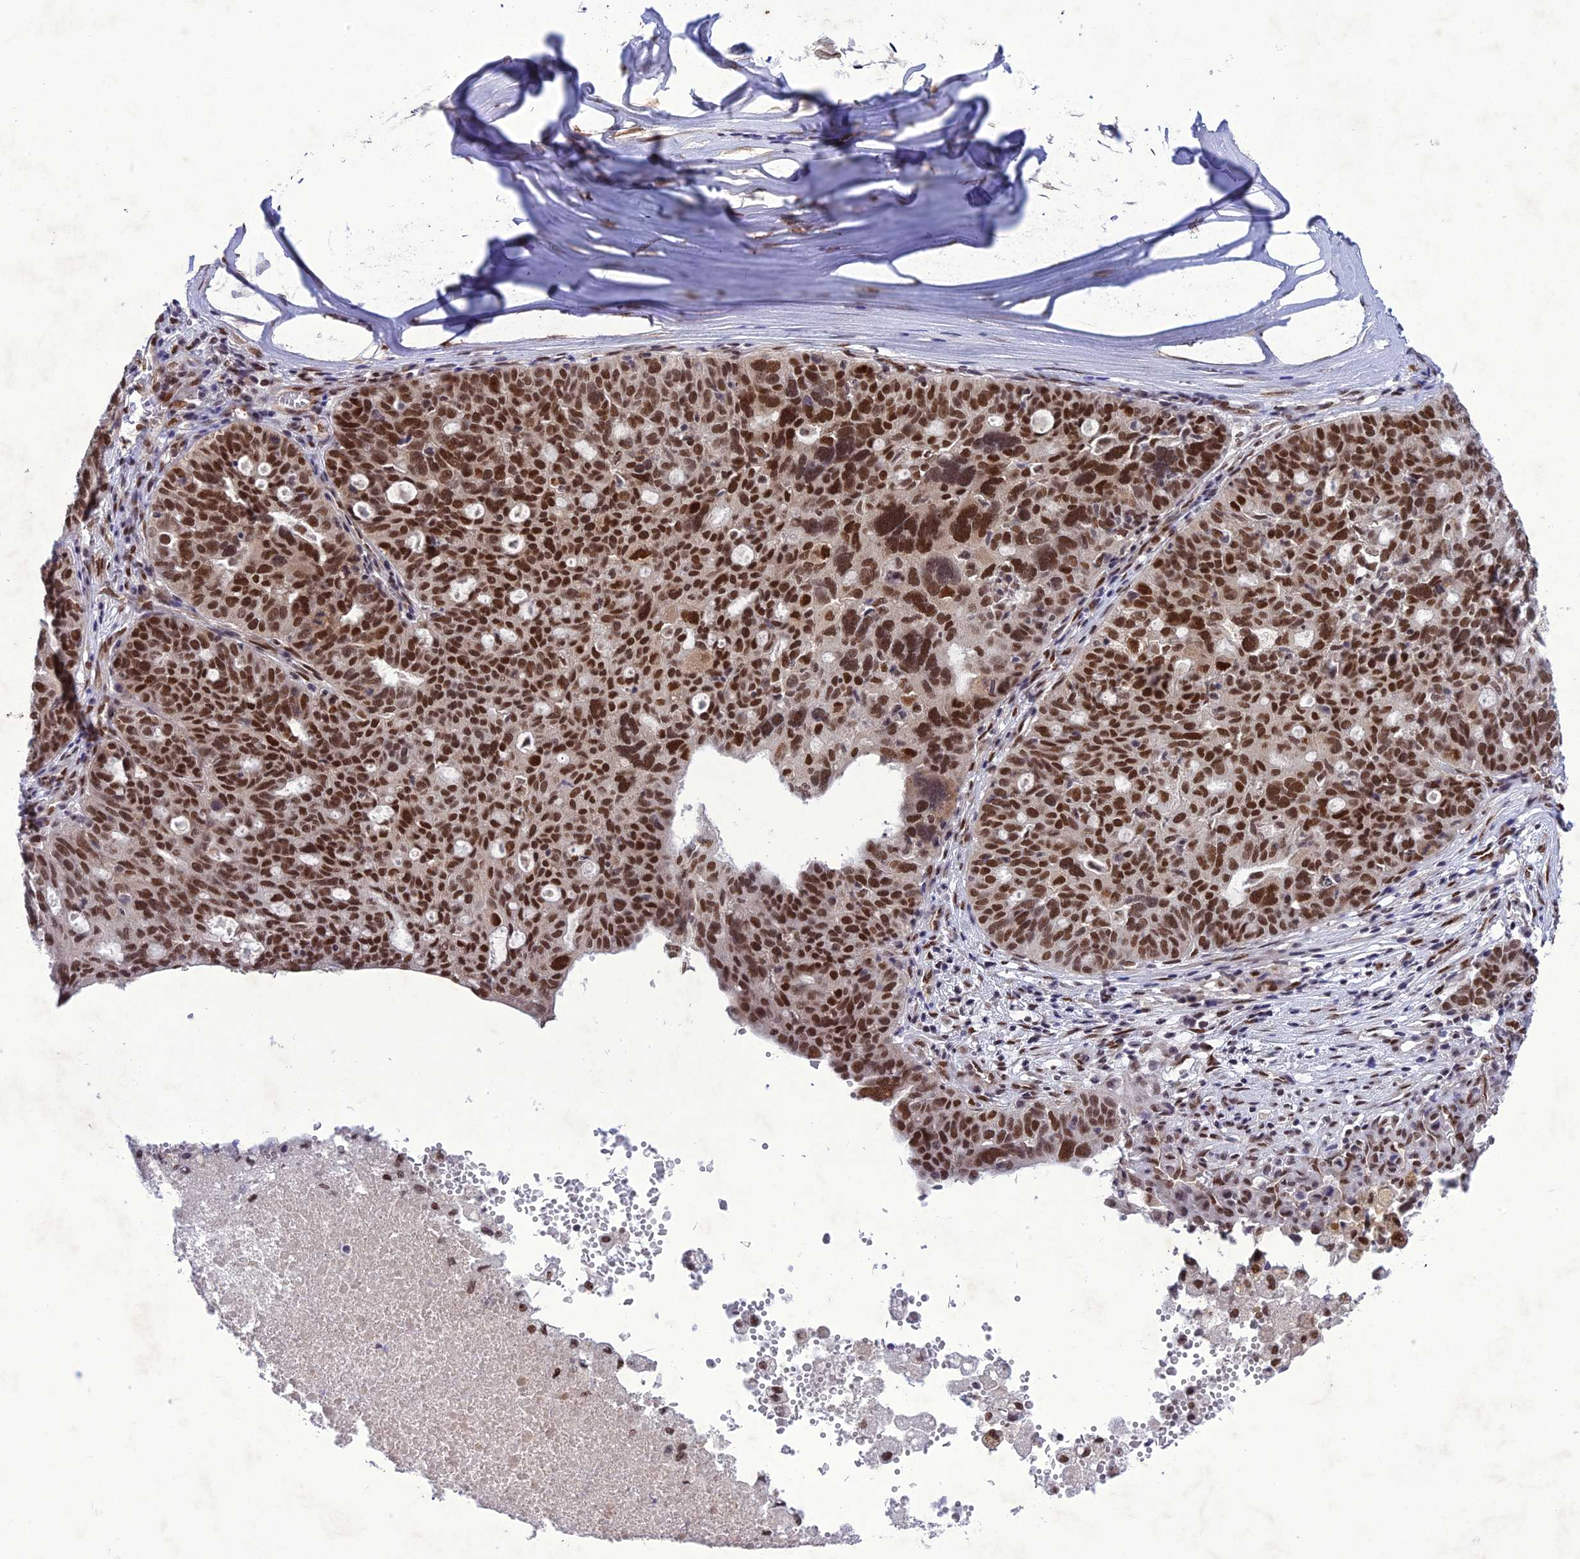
{"staining": {"intensity": "strong", "quantity": ">75%", "location": "nuclear"}, "tissue": "ovarian cancer", "cell_type": "Tumor cells", "image_type": "cancer", "snomed": [{"axis": "morphology", "description": "Cystadenocarcinoma, serous, NOS"}, {"axis": "topography", "description": "Ovary"}], "caption": "Protein staining by IHC shows strong nuclear staining in about >75% of tumor cells in ovarian cancer (serous cystadenocarcinoma). The protein of interest is stained brown, and the nuclei are stained in blue (DAB IHC with brightfield microscopy, high magnification).", "gene": "DDX1", "patient": {"sex": "female", "age": 59}}